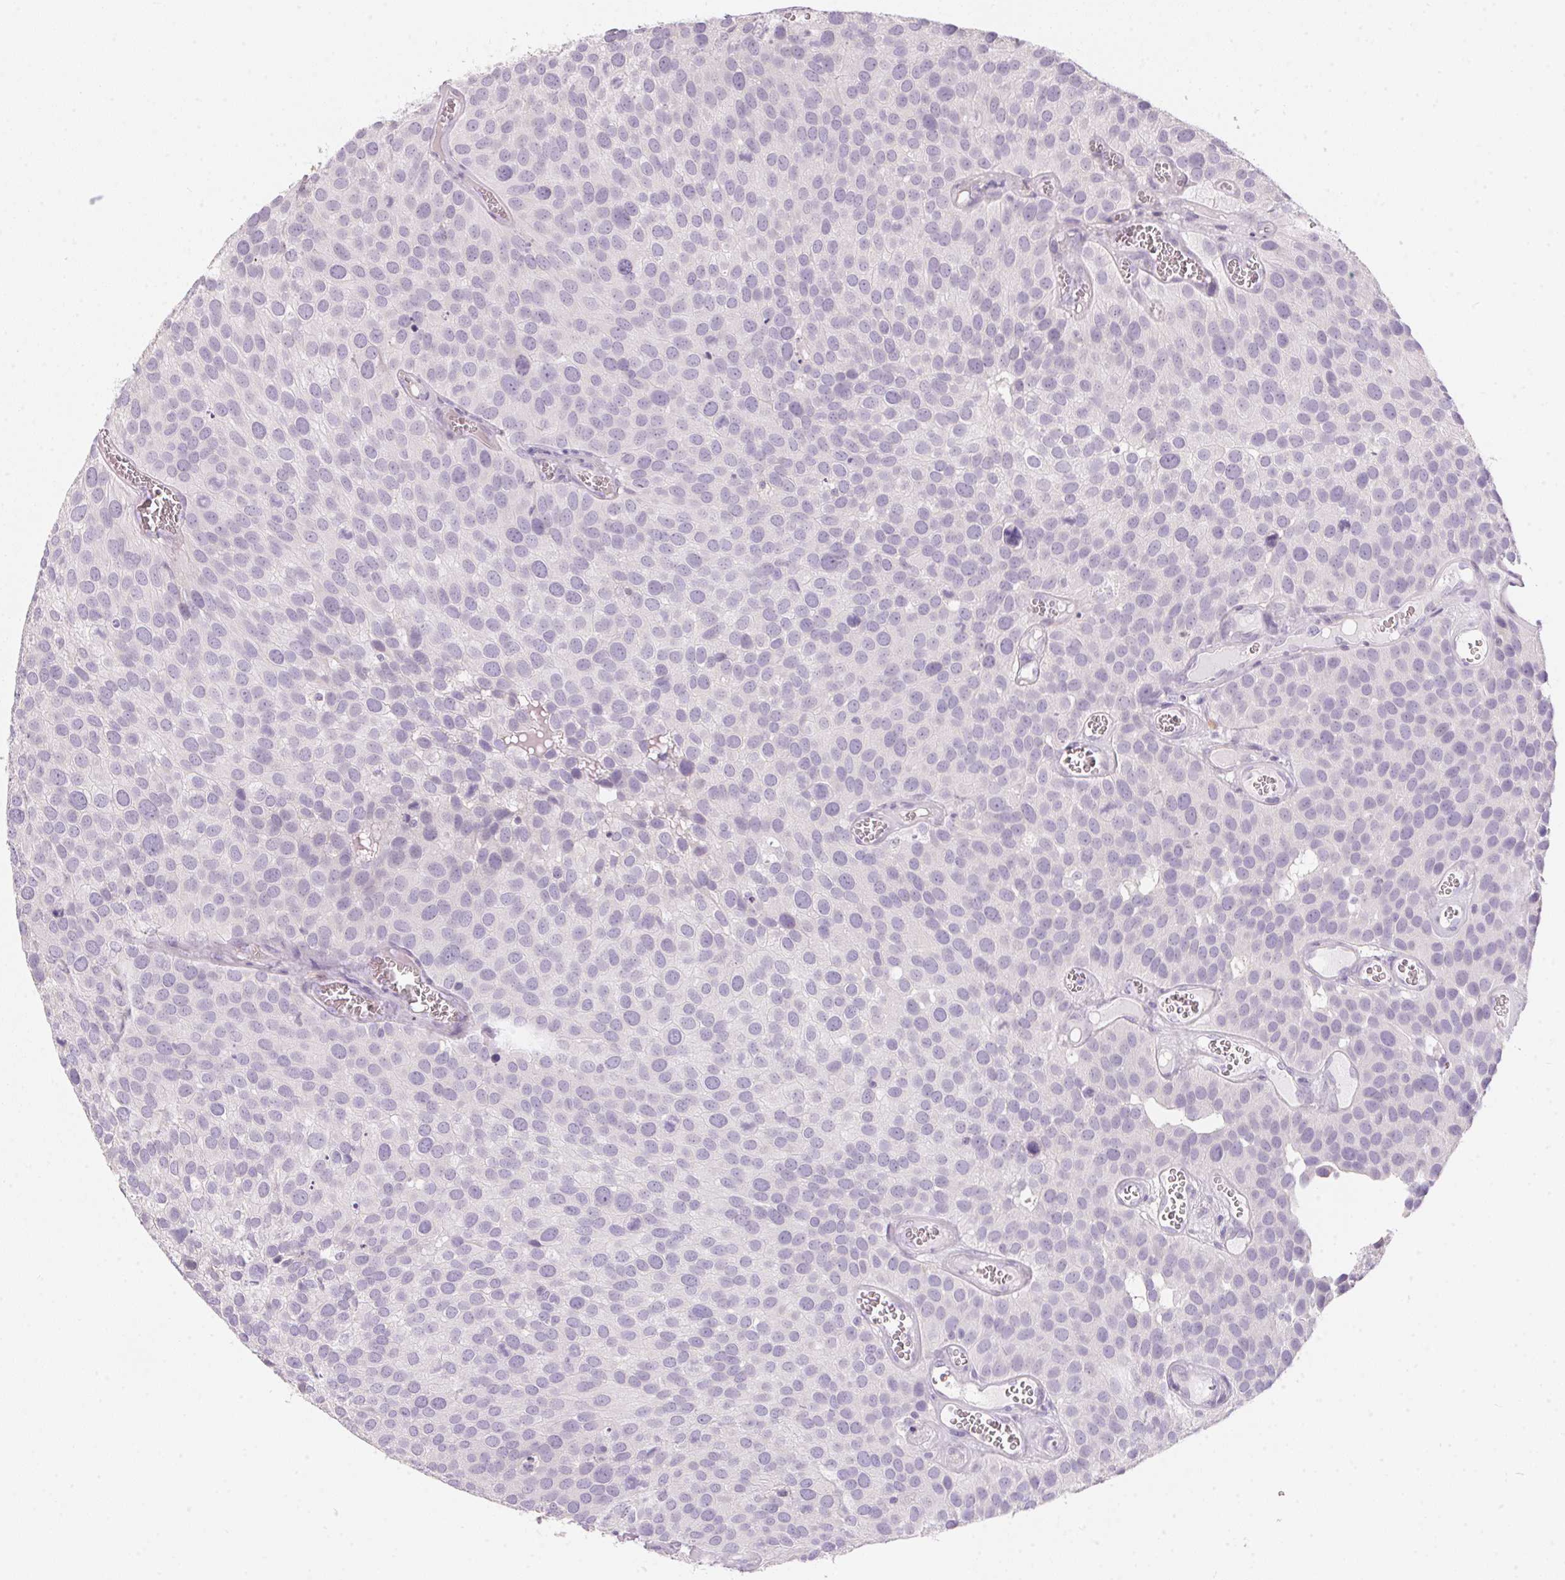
{"staining": {"intensity": "negative", "quantity": "none", "location": "none"}, "tissue": "urothelial cancer", "cell_type": "Tumor cells", "image_type": "cancer", "snomed": [{"axis": "morphology", "description": "Urothelial carcinoma, Low grade"}, {"axis": "topography", "description": "Urinary bladder"}], "caption": "A photomicrograph of low-grade urothelial carcinoma stained for a protein reveals no brown staining in tumor cells.", "gene": "SERPINB1", "patient": {"sex": "female", "age": 69}}